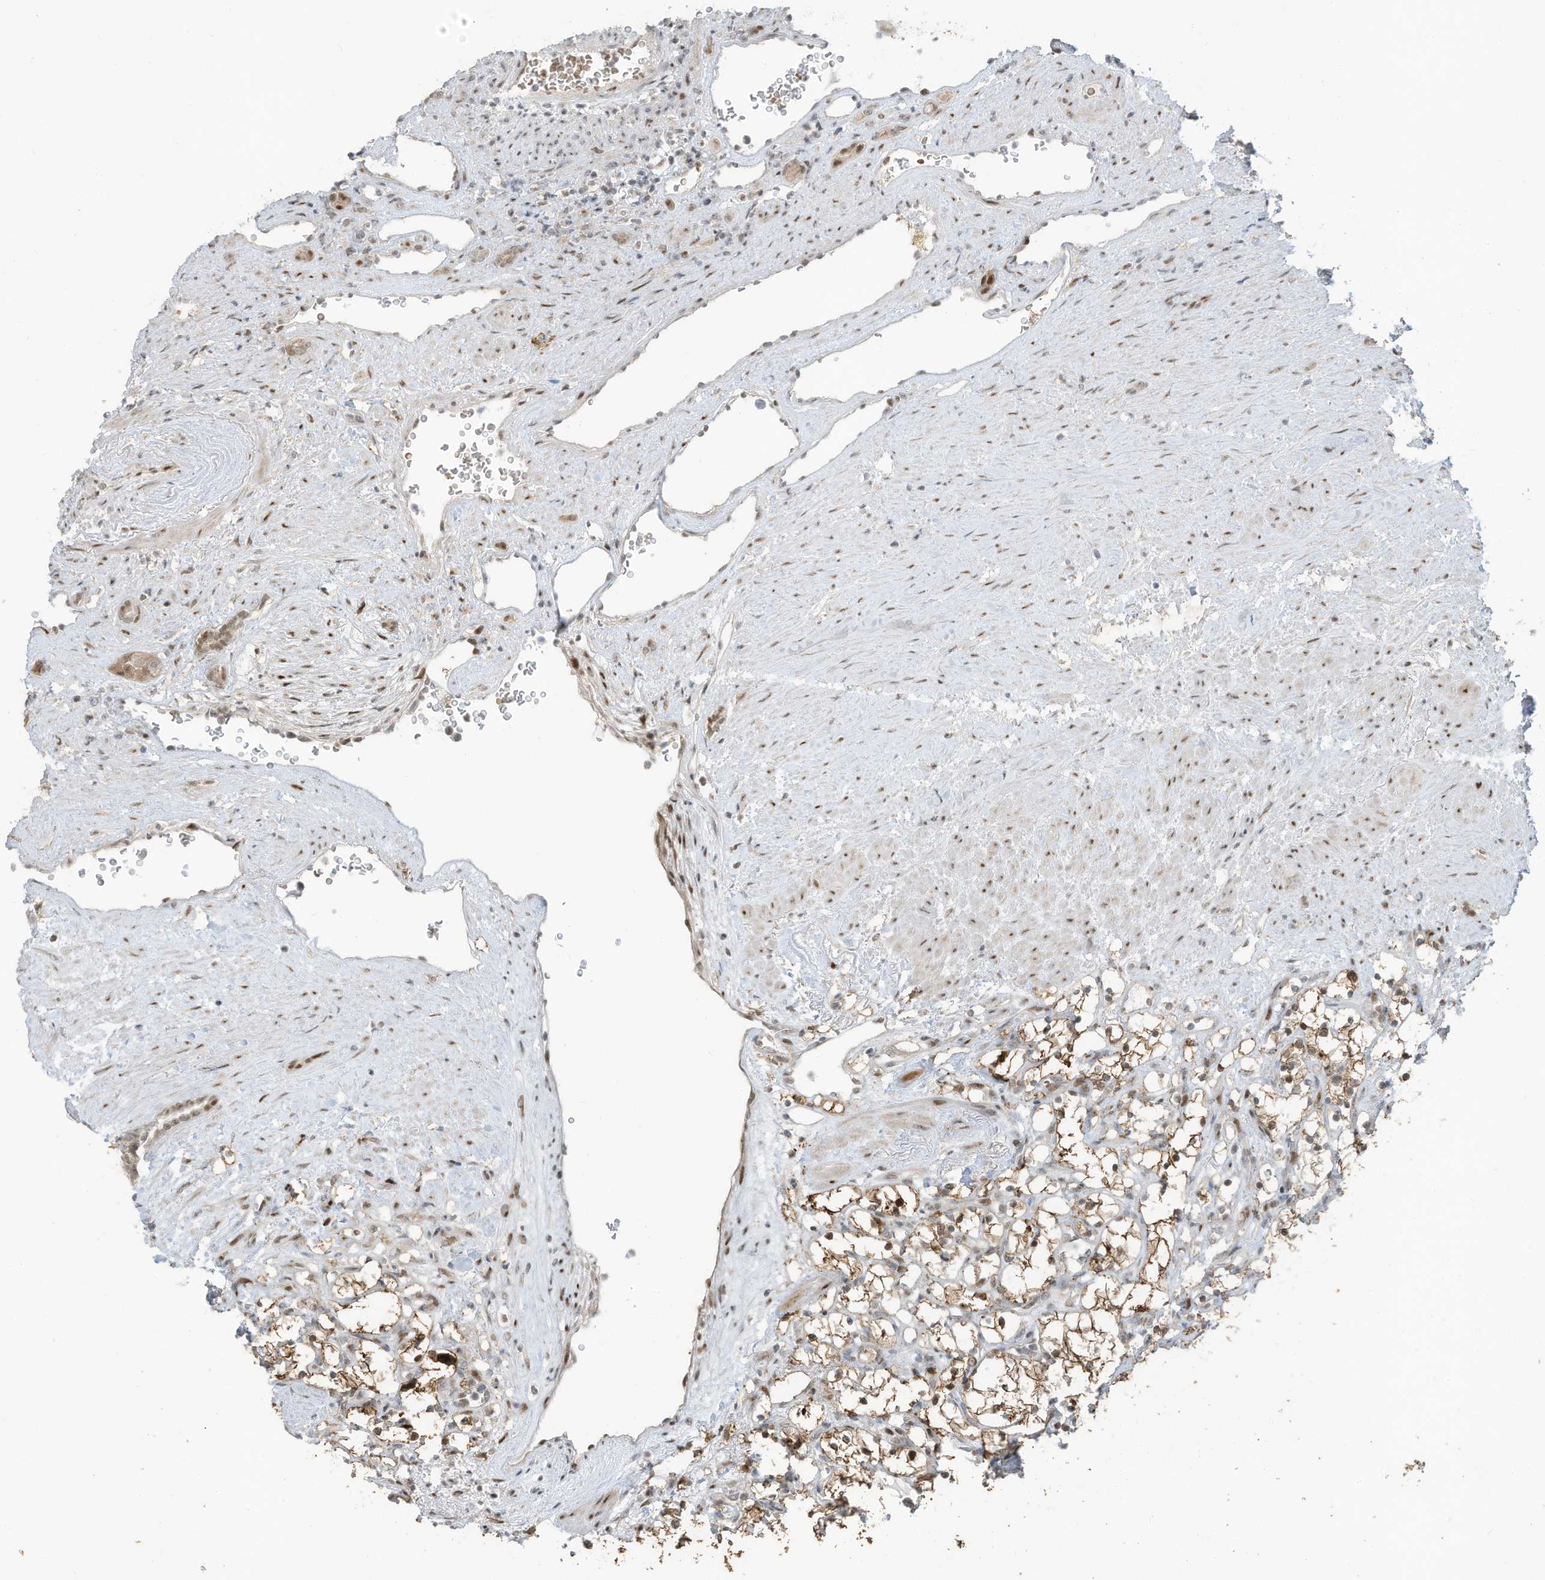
{"staining": {"intensity": "moderate", "quantity": ">75%", "location": "nuclear"}, "tissue": "renal cancer", "cell_type": "Tumor cells", "image_type": "cancer", "snomed": [{"axis": "morphology", "description": "Adenocarcinoma, NOS"}, {"axis": "topography", "description": "Kidney"}], "caption": "The photomicrograph shows immunohistochemical staining of renal cancer. There is moderate nuclear positivity is present in about >75% of tumor cells.", "gene": "ZCWPW2", "patient": {"sex": "female", "age": 69}}